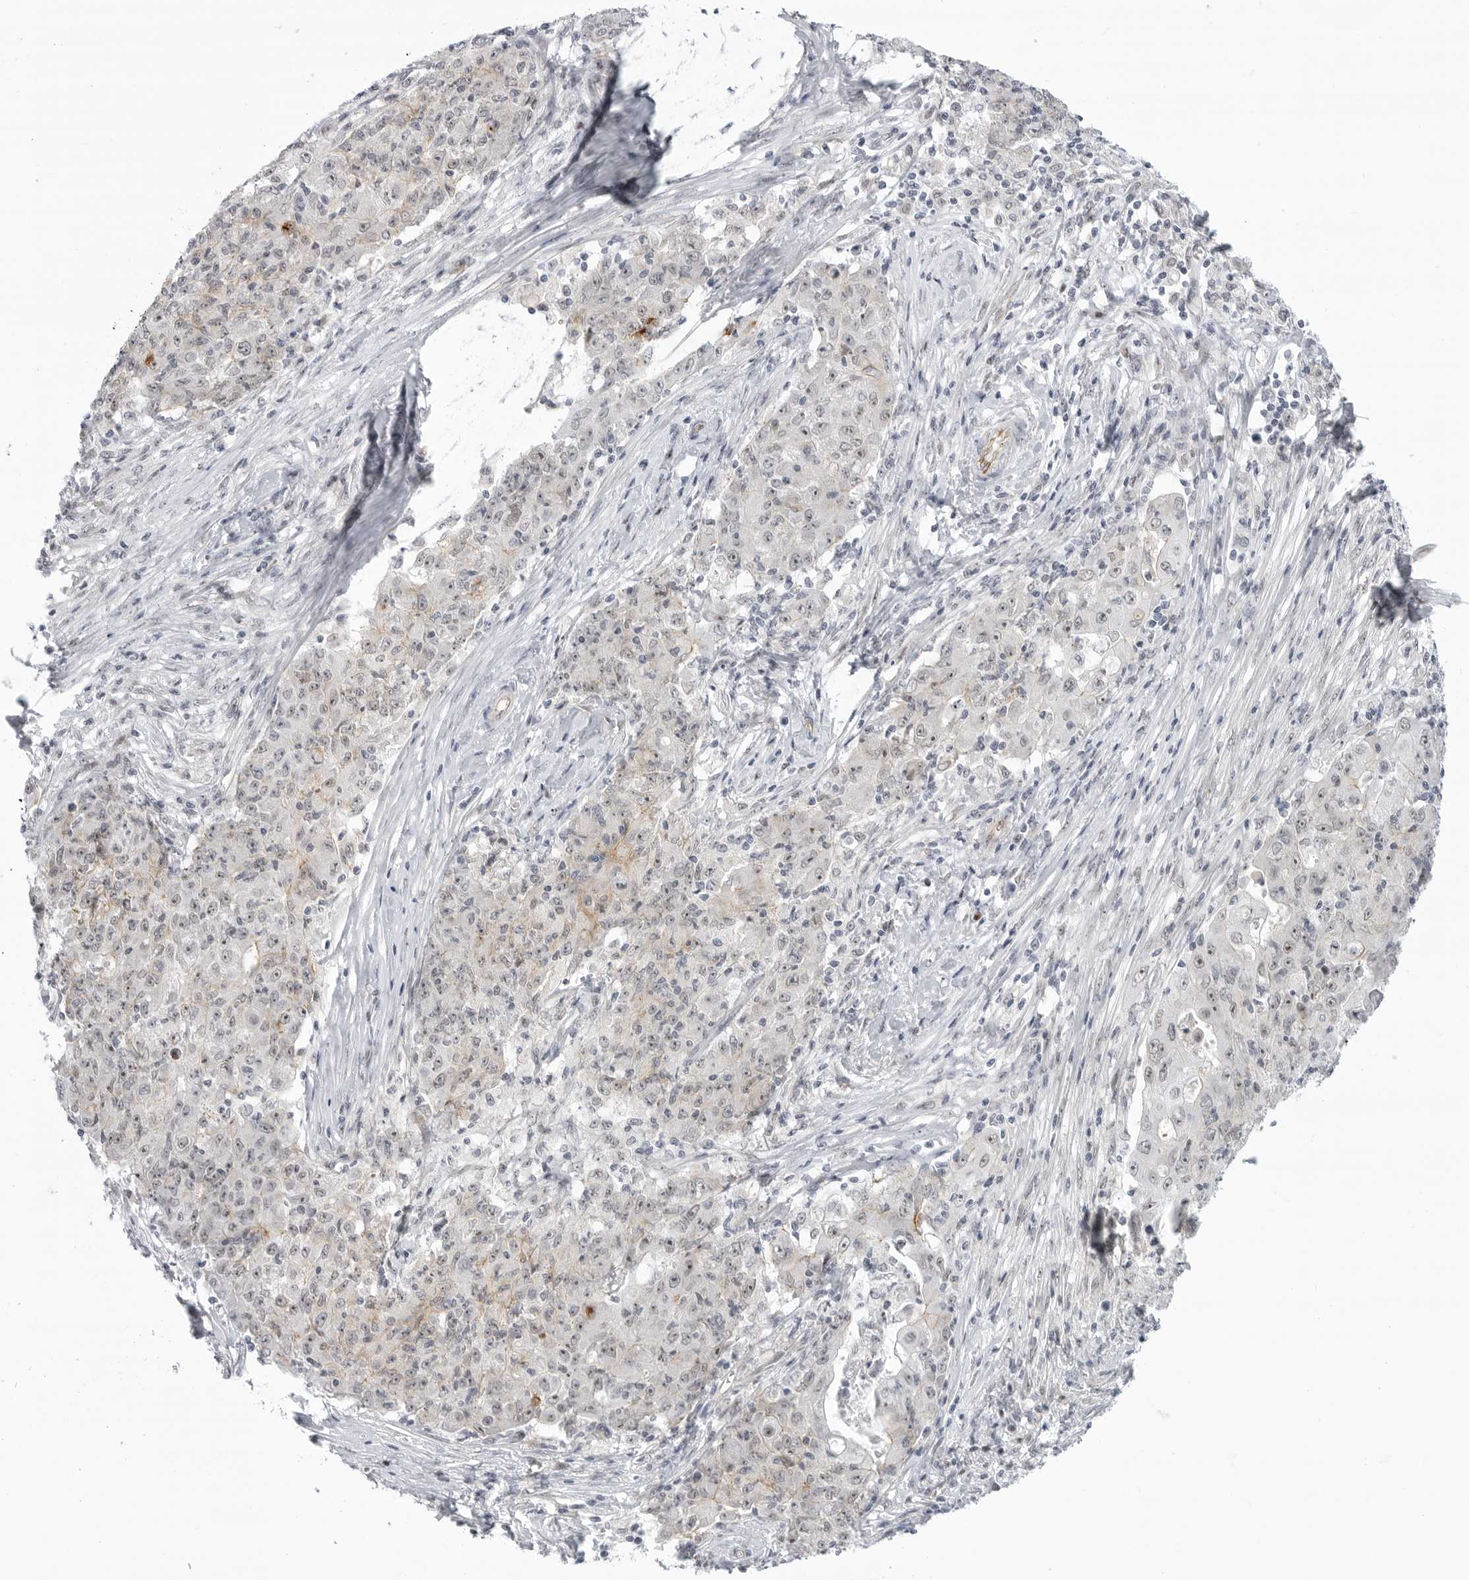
{"staining": {"intensity": "weak", "quantity": "<25%", "location": "nuclear"}, "tissue": "ovarian cancer", "cell_type": "Tumor cells", "image_type": "cancer", "snomed": [{"axis": "morphology", "description": "Carcinoma, endometroid"}, {"axis": "topography", "description": "Ovary"}], "caption": "High magnification brightfield microscopy of ovarian cancer (endometroid carcinoma) stained with DAB (3,3'-diaminobenzidine) (brown) and counterstained with hematoxylin (blue): tumor cells show no significant positivity.", "gene": "CEP295NL", "patient": {"sex": "female", "age": 42}}